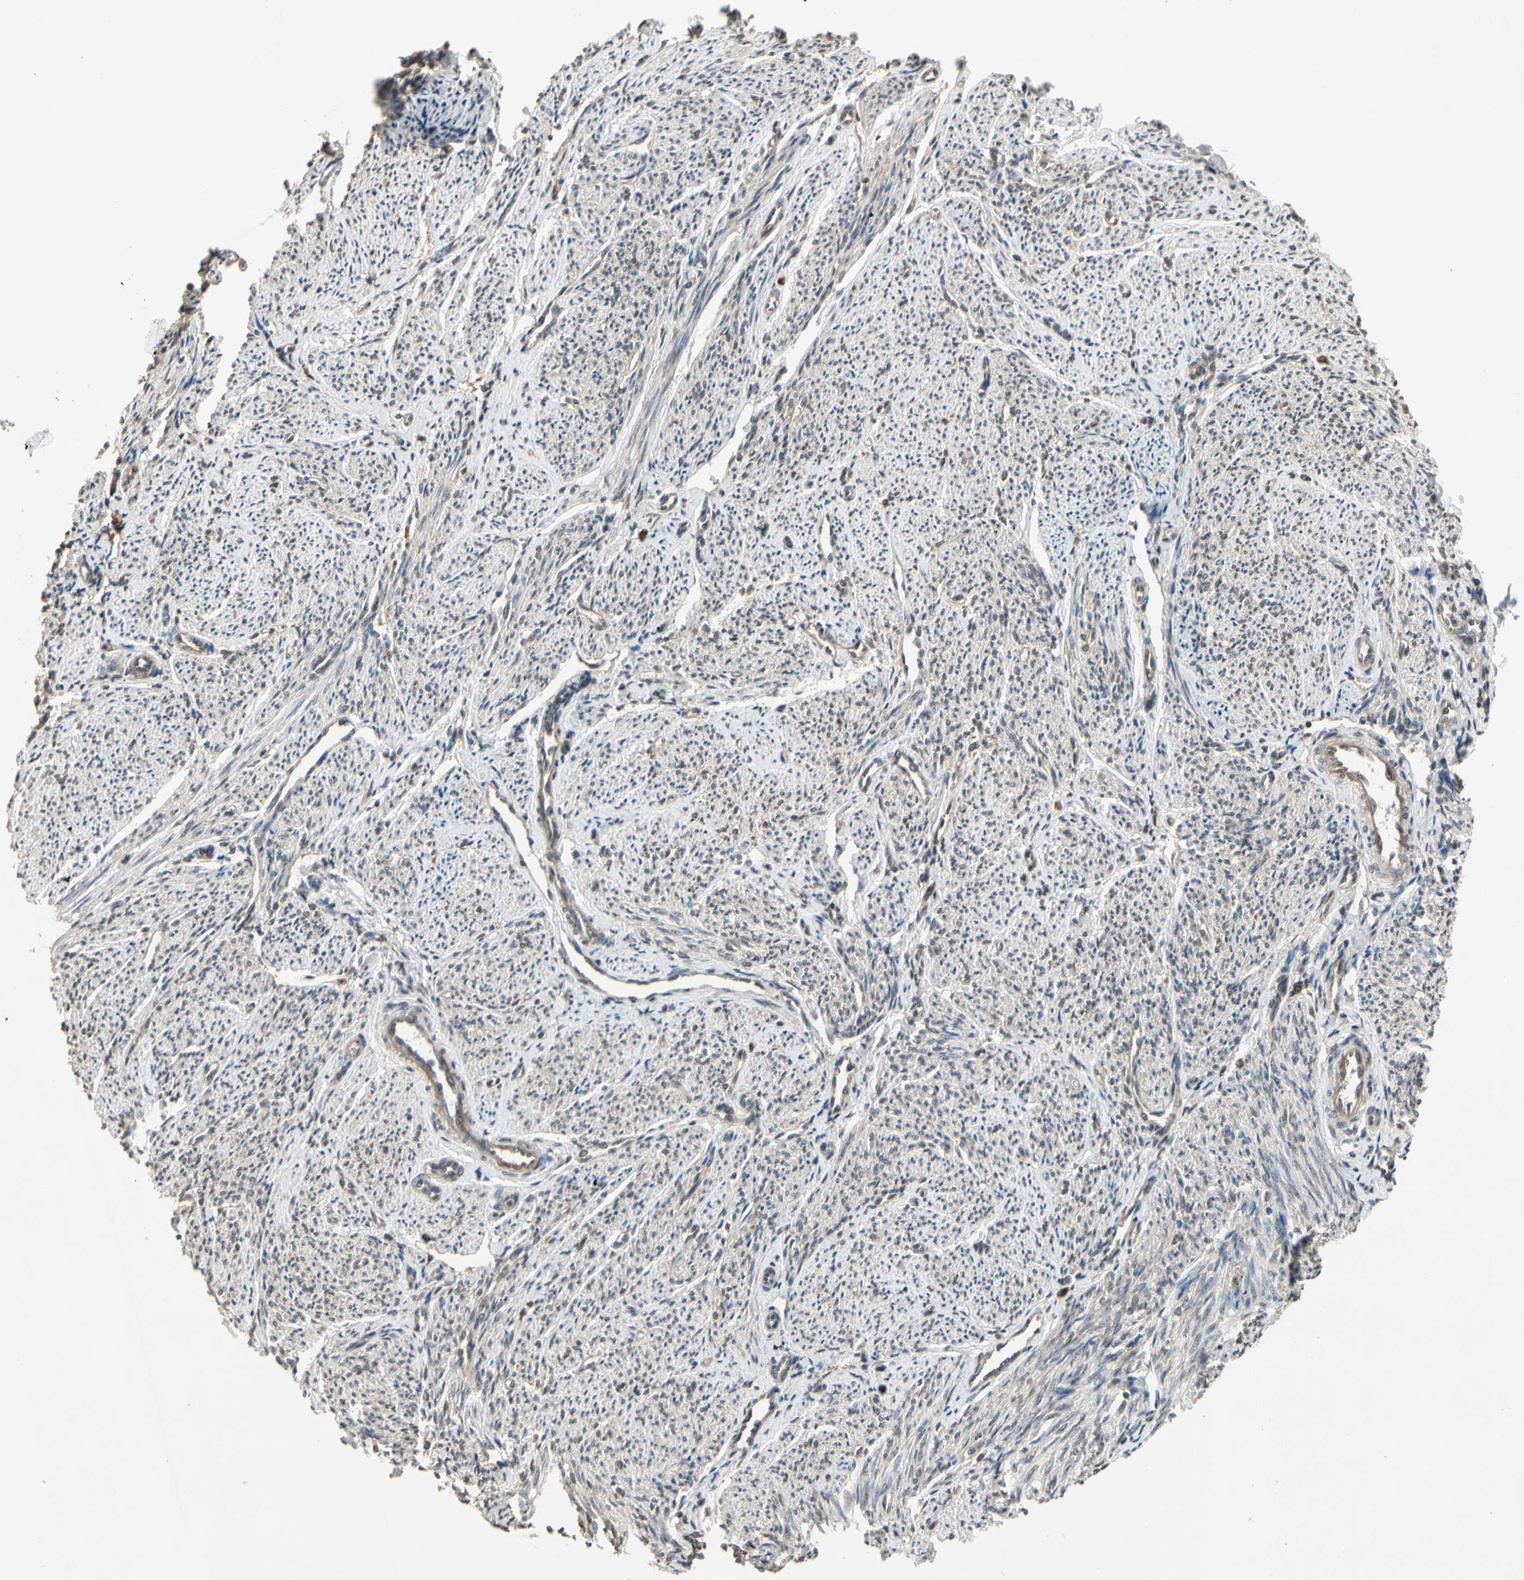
{"staining": {"intensity": "weak", "quantity": ">75%", "location": "cytoplasmic/membranous,nuclear"}, "tissue": "smooth muscle", "cell_type": "Smooth muscle cells", "image_type": "normal", "snomed": [{"axis": "morphology", "description": "Normal tissue, NOS"}, {"axis": "topography", "description": "Smooth muscle"}], "caption": "Brown immunohistochemical staining in normal human smooth muscle demonstrates weak cytoplasmic/membranous,nuclear expression in approximately >75% of smooth muscle cells.", "gene": "PNPLA7", "patient": {"sex": "female", "age": 65}}